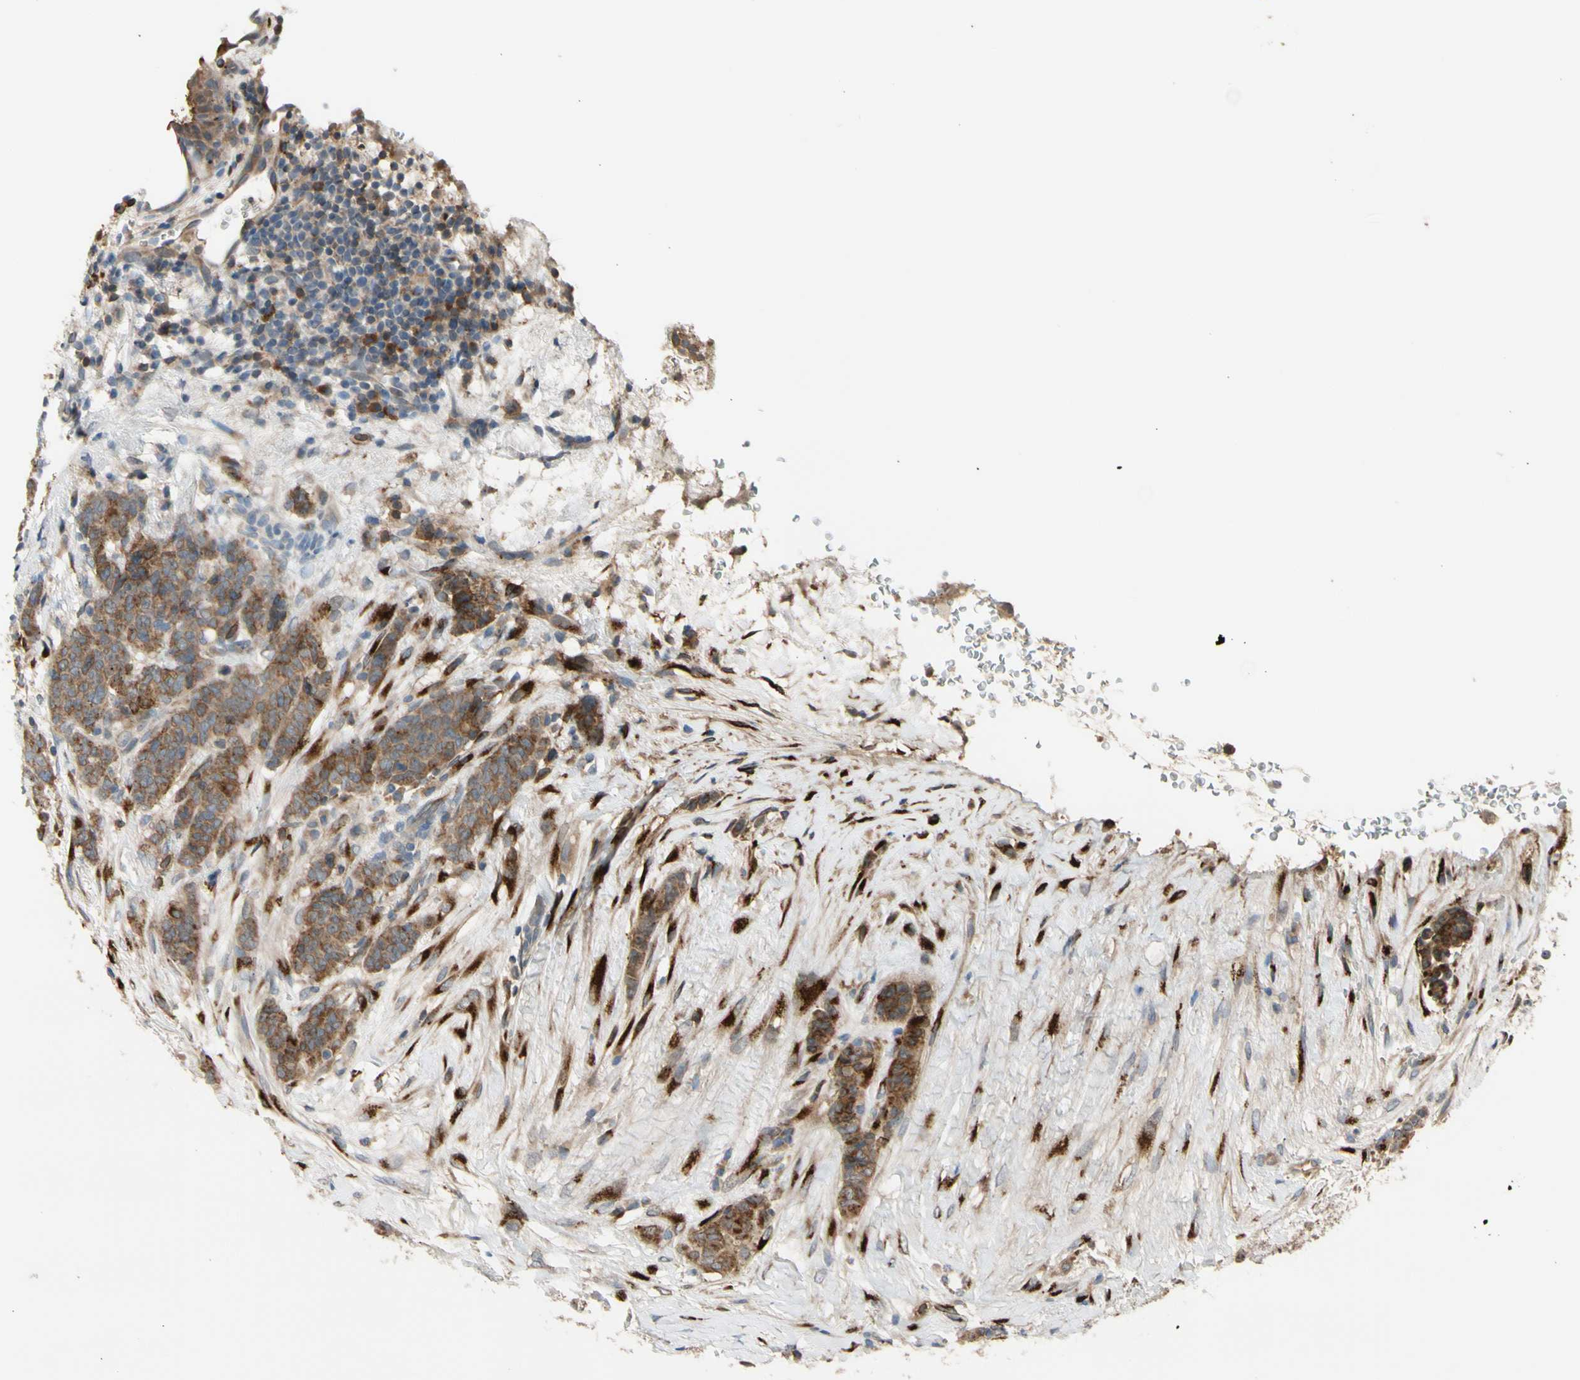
{"staining": {"intensity": "moderate", "quantity": ">75%", "location": "cytoplasmic/membranous"}, "tissue": "breast cancer", "cell_type": "Tumor cells", "image_type": "cancer", "snomed": [{"axis": "morphology", "description": "Duct carcinoma"}, {"axis": "topography", "description": "Breast"}], "caption": "High-magnification brightfield microscopy of breast invasive ductal carcinoma stained with DAB (3,3'-diaminobenzidine) (brown) and counterstained with hematoxylin (blue). tumor cells exhibit moderate cytoplasmic/membranous positivity is appreciated in approximately>75% of cells. (brown staining indicates protein expression, while blue staining denotes nuclei).", "gene": "GALNT5", "patient": {"sex": "female", "age": 40}}